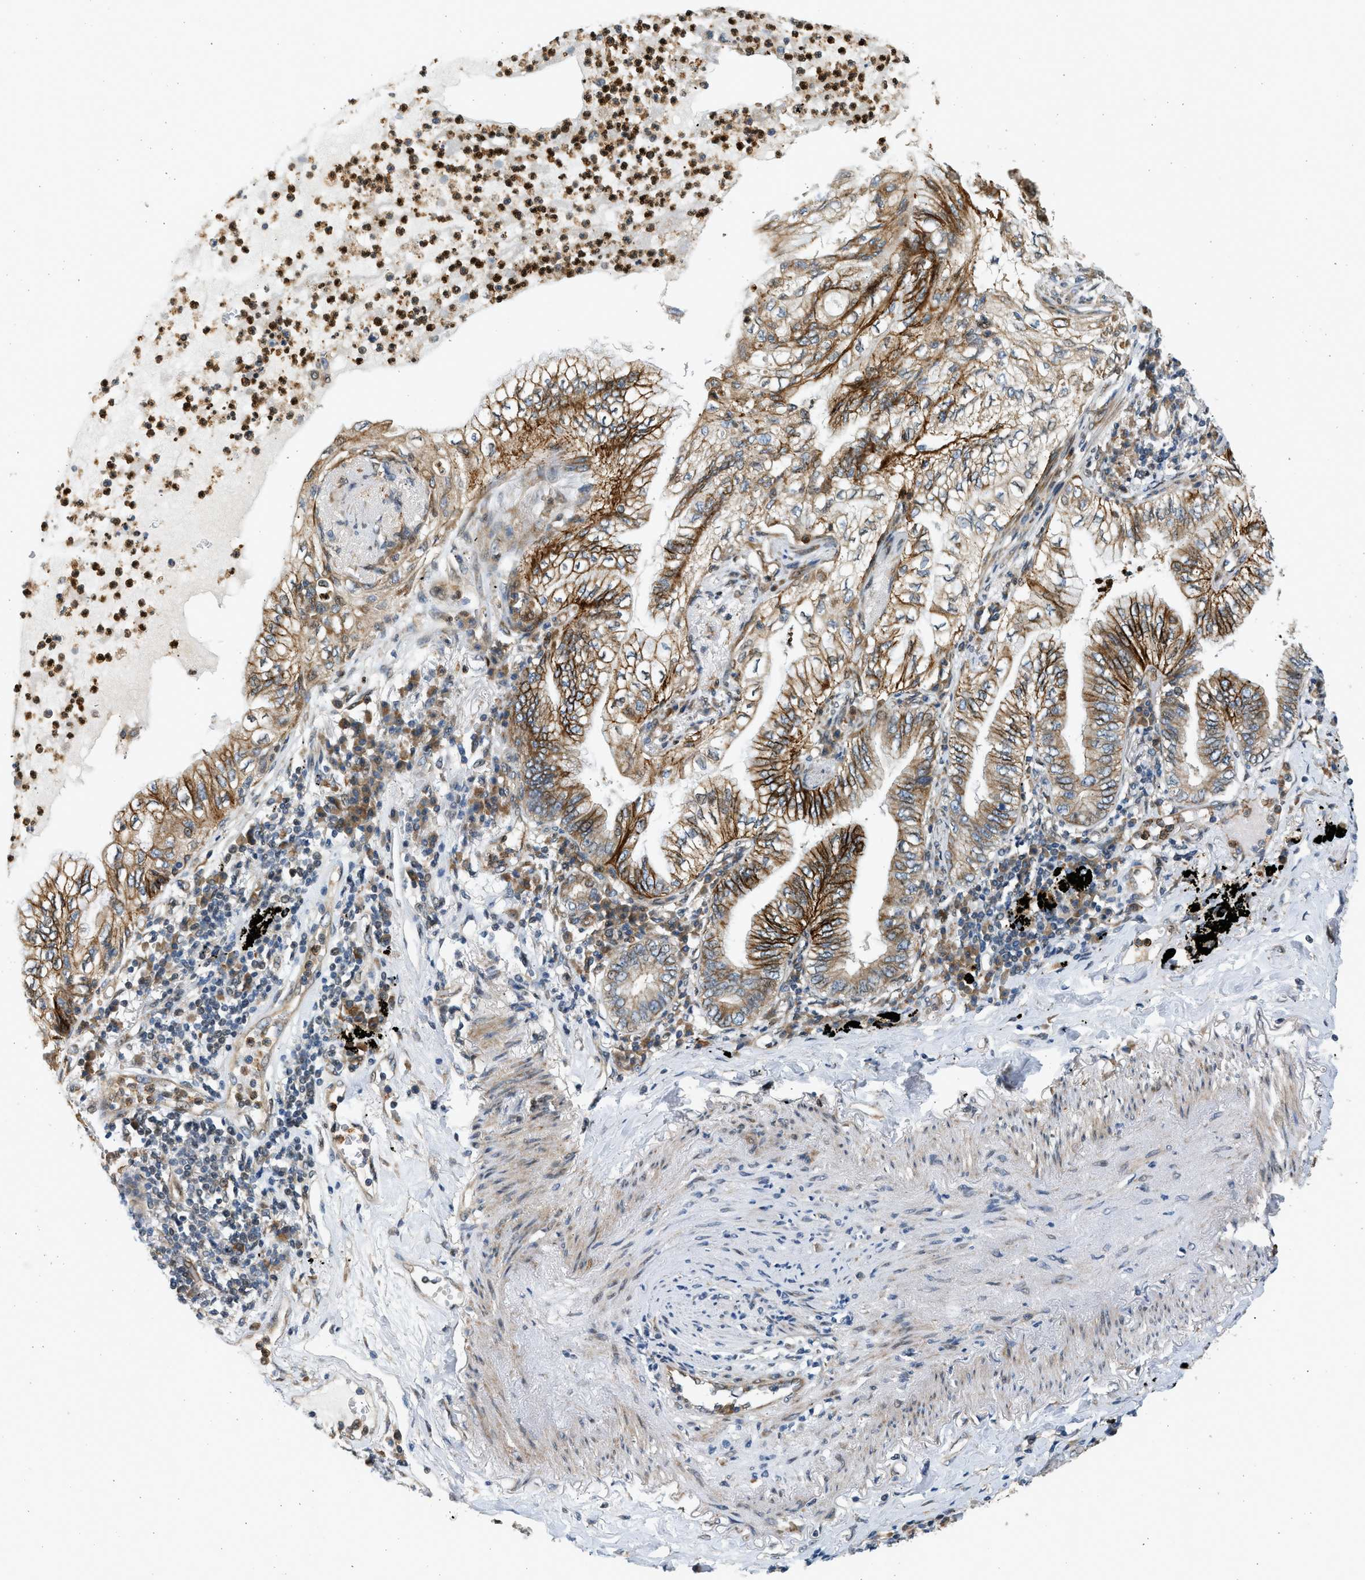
{"staining": {"intensity": "moderate", "quantity": ">75%", "location": "cytoplasmic/membranous"}, "tissue": "lung cancer", "cell_type": "Tumor cells", "image_type": "cancer", "snomed": [{"axis": "morphology", "description": "Normal tissue, NOS"}, {"axis": "morphology", "description": "Adenocarcinoma, NOS"}, {"axis": "topography", "description": "Bronchus"}, {"axis": "topography", "description": "Lung"}], "caption": "High-magnification brightfield microscopy of adenocarcinoma (lung) stained with DAB (brown) and counterstained with hematoxylin (blue). tumor cells exhibit moderate cytoplasmic/membranous positivity is identified in about>75% of cells. The protein of interest is shown in brown color, while the nuclei are stained blue.", "gene": "NRSN2", "patient": {"sex": "female", "age": 70}}